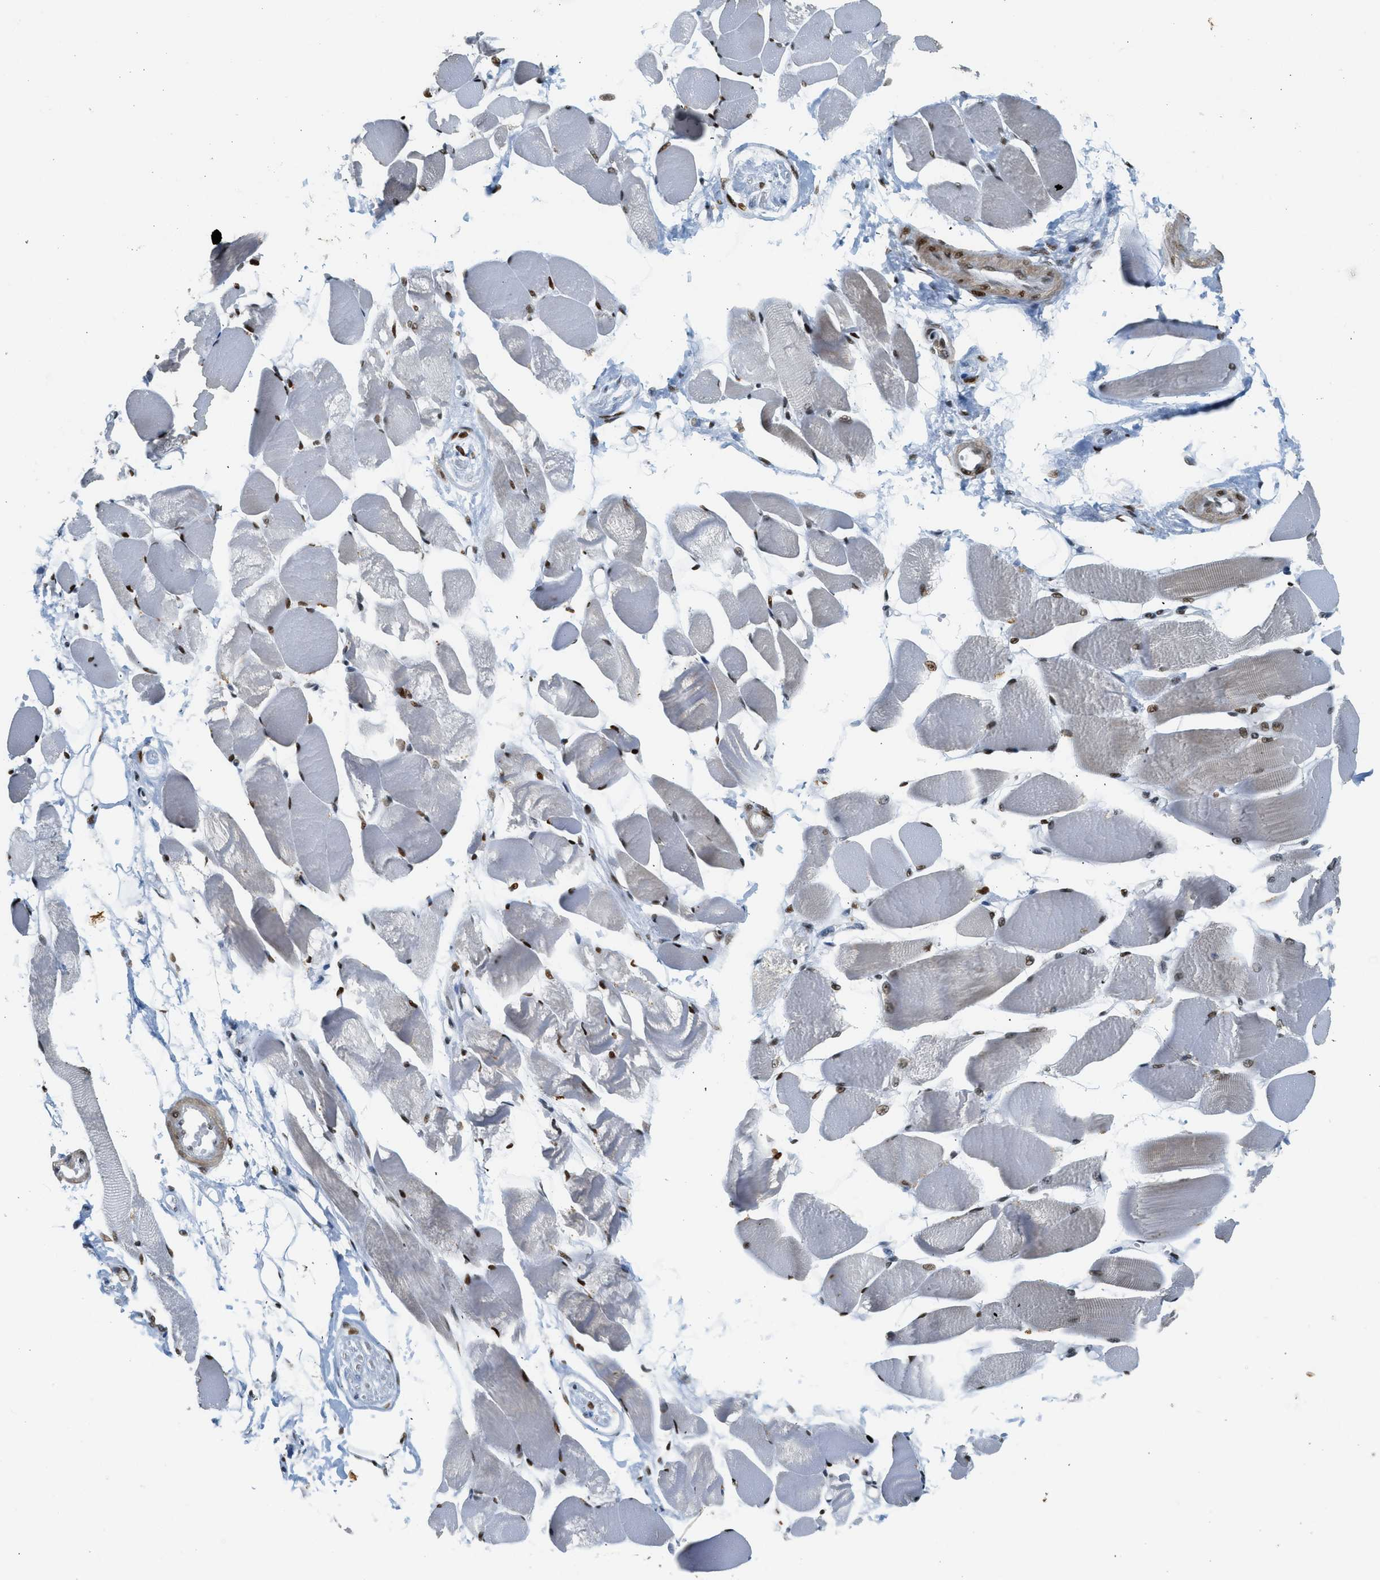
{"staining": {"intensity": "strong", "quantity": ">75%", "location": "cytoplasmic/membranous,nuclear"}, "tissue": "skeletal muscle", "cell_type": "Myocytes", "image_type": "normal", "snomed": [{"axis": "morphology", "description": "Normal tissue, NOS"}, {"axis": "topography", "description": "Skeletal muscle"}, {"axis": "topography", "description": "Peripheral nerve tissue"}], "caption": "Benign skeletal muscle reveals strong cytoplasmic/membranous,nuclear staining in approximately >75% of myocytes (DAB = brown stain, brightfield microscopy at high magnification)..", "gene": "ZBTB20", "patient": {"sex": "female", "age": 84}}